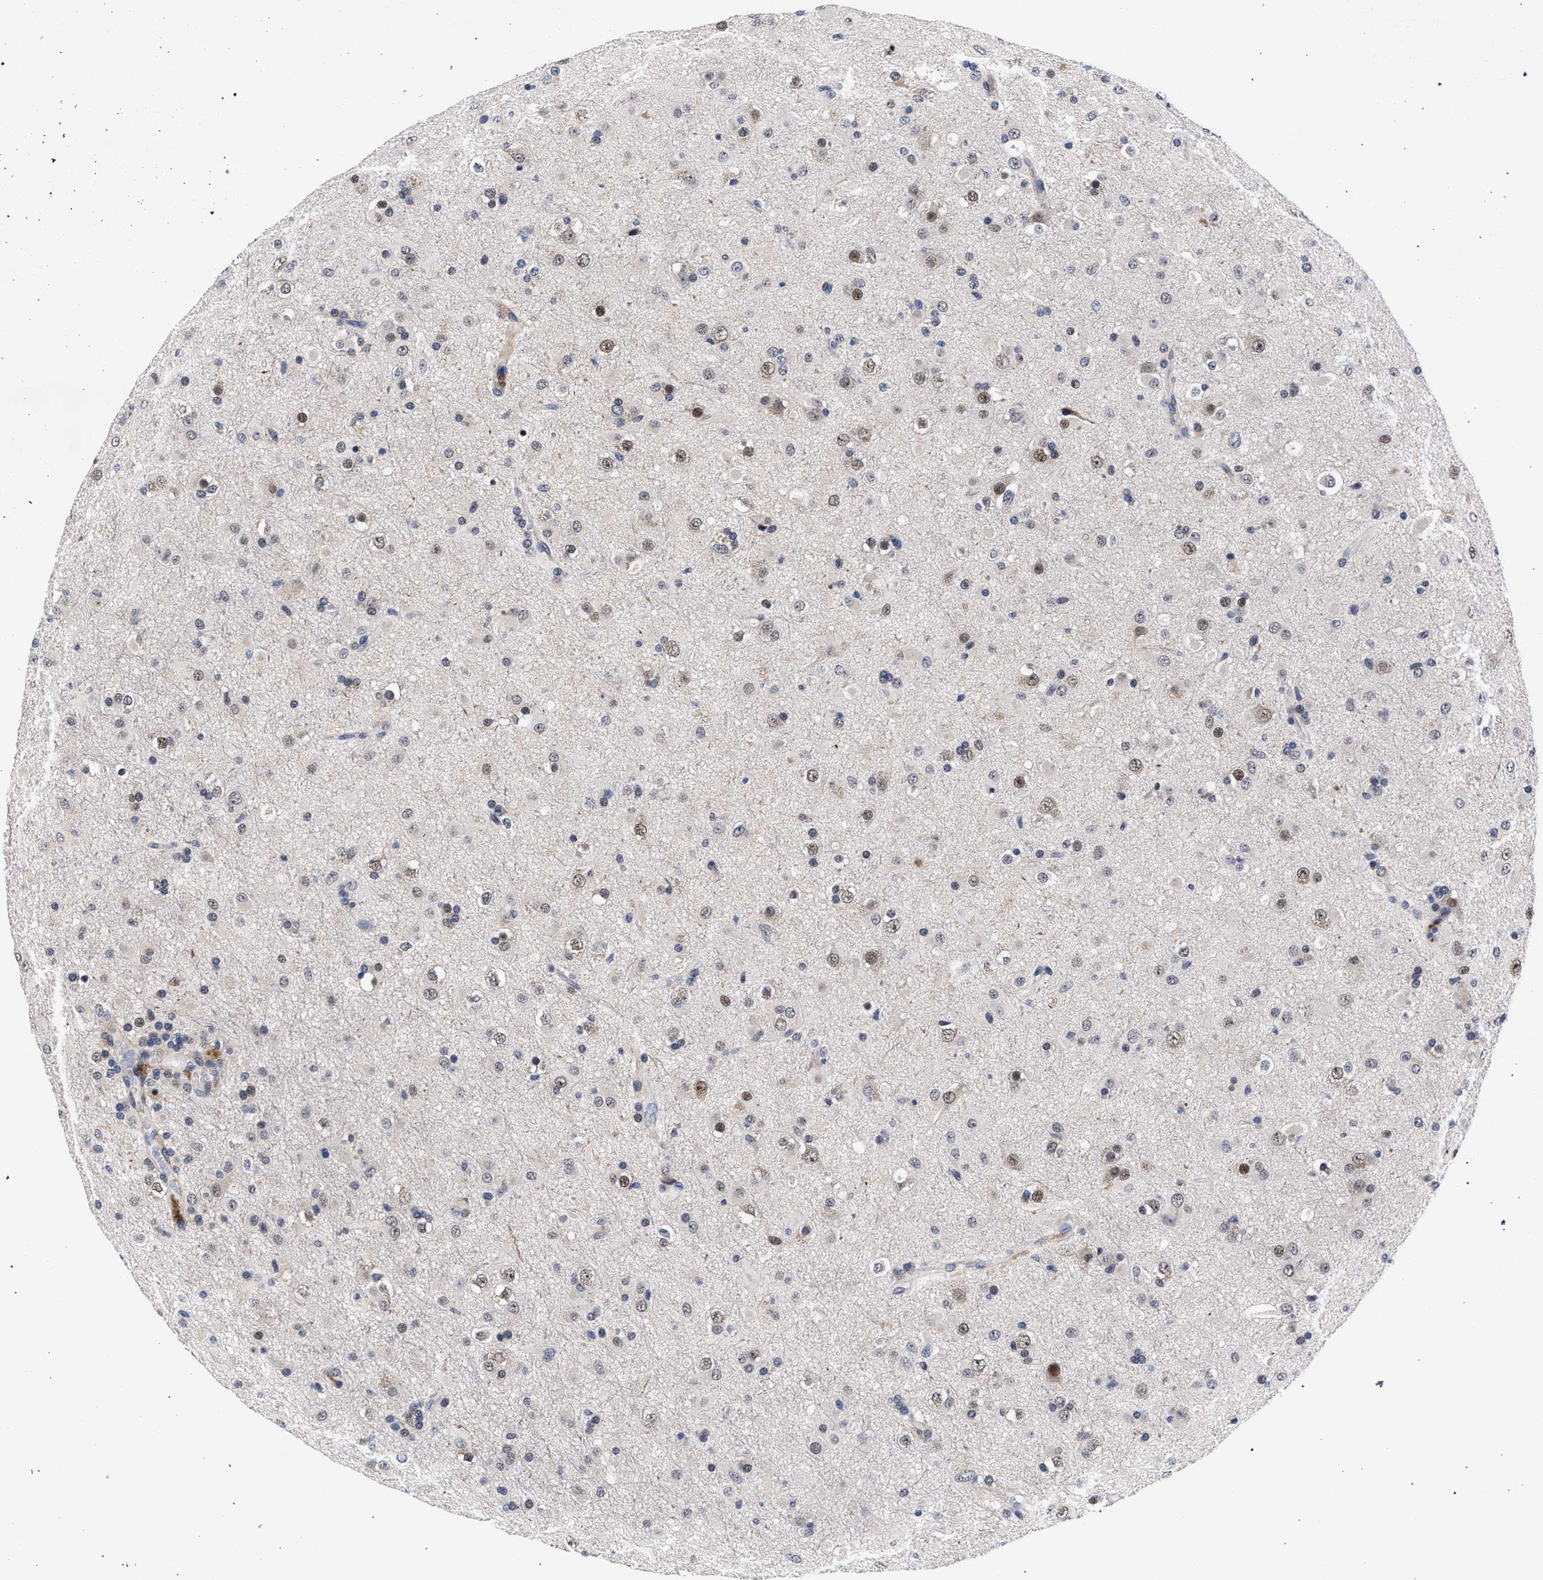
{"staining": {"intensity": "weak", "quantity": ">75%", "location": "nuclear"}, "tissue": "glioma", "cell_type": "Tumor cells", "image_type": "cancer", "snomed": [{"axis": "morphology", "description": "Glioma, malignant, Low grade"}, {"axis": "topography", "description": "Brain"}], "caption": "Immunohistochemistry staining of glioma, which displays low levels of weak nuclear staining in about >75% of tumor cells indicating weak nuclear protein staining. The staining was performed using DAB (brown) for protein detection and nuclei were counterstained in hematoxylin (blue).", "gene": "ZNF462", "patient": {"sex": "male", "age": 65}}